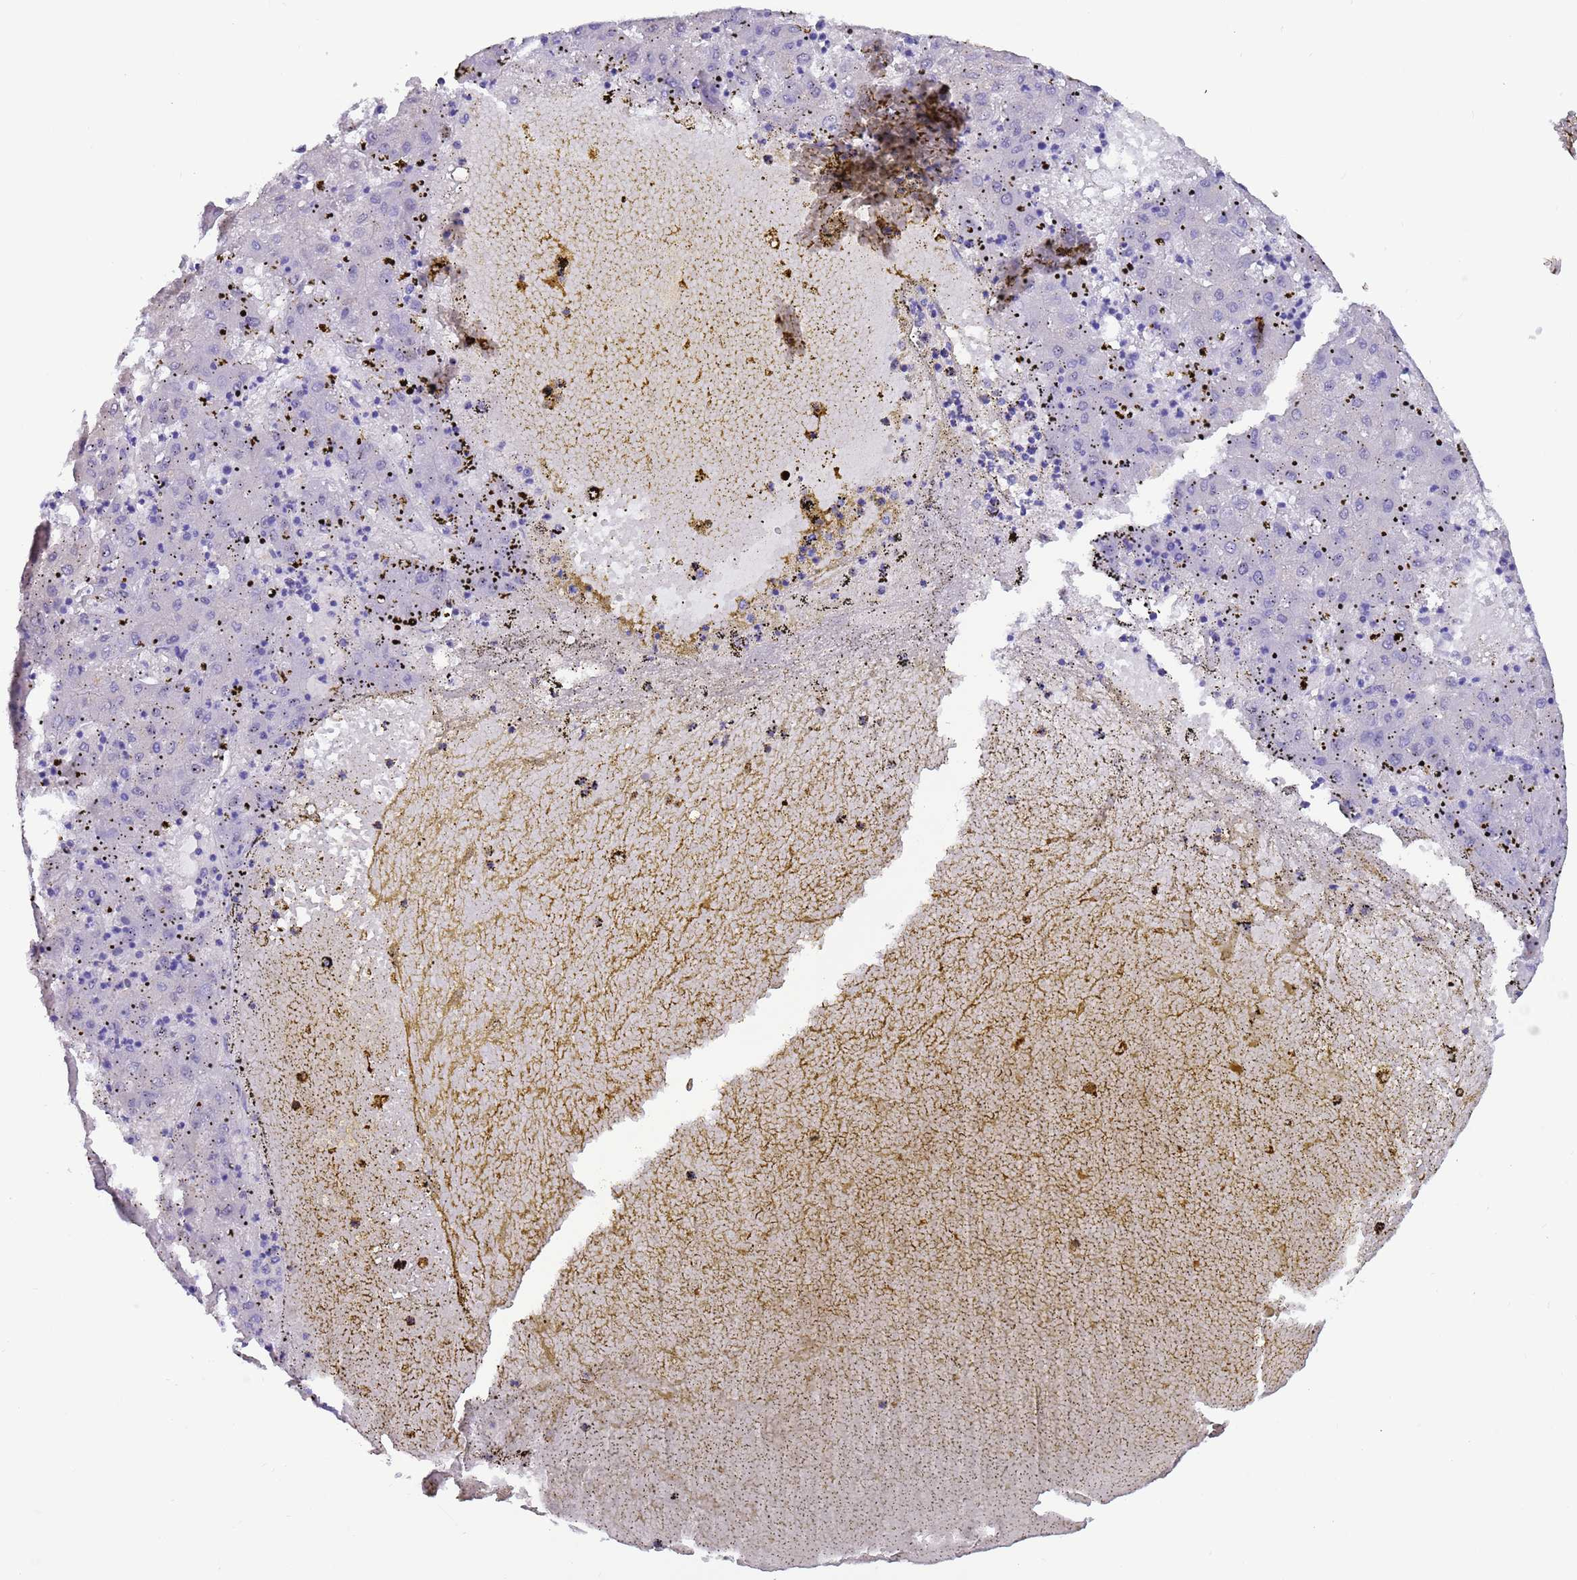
{"staining": {"intensity": "negative", "quantity": "none", "location": "none"}, "tissue": "liver cancer", "cell_type": "Tumor cells", "image_type": "cancer", "snomed": [{"axis": "morphology", "description": "Carcinoma, Hepatocellular, NOS"}, {"axis": "topography", "description": "Liver"}], "caption": "This is an immunohistochemistry (IHC) micrograph of hepatocellular carcinoma (liver). There is no staining in tumor cells.", "gene": "SRL", "patient": {"sex": "male", "age": 72}}